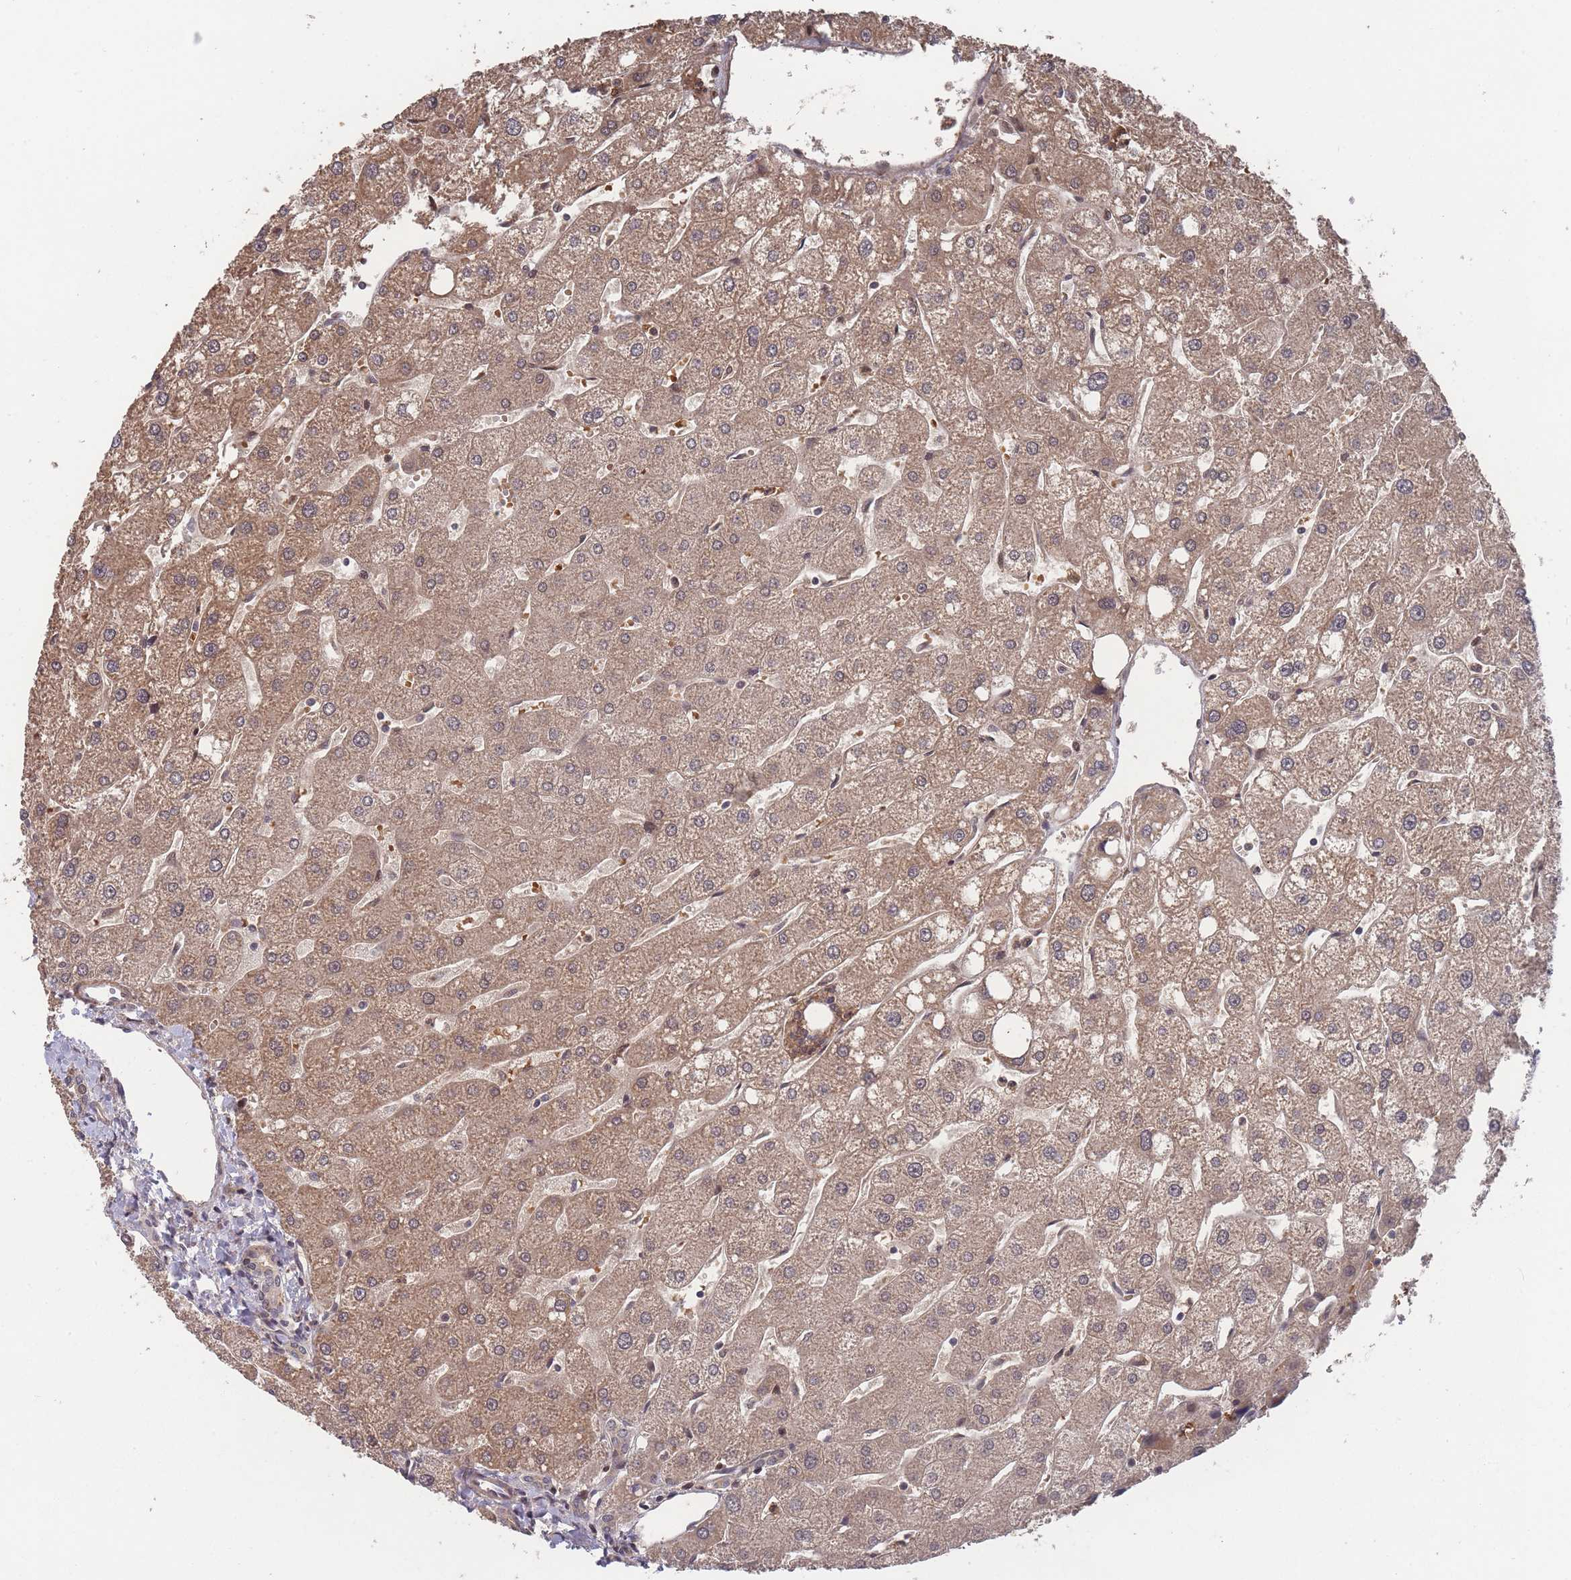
{"staining": {"intensity": "weak", "quantity": "<25%", "location": "cytoplasmic/membranous"}, "tissue": "liver", "cell_type": "Cholangiocytes", "image_type": "normal", "snomed": [{"axis": "morphology", "description": "Normal tissue, NOS"}, {"axis": "topography", "description": "Liver"}], "caption": "Immunohistochemistry (IHC) micrograph of normal liver: human liver stained with DAB displays no significant protein expression in cholangiocytes.", "gene": "SF3B1", "patient": {"sex": "male", "age": 67}}